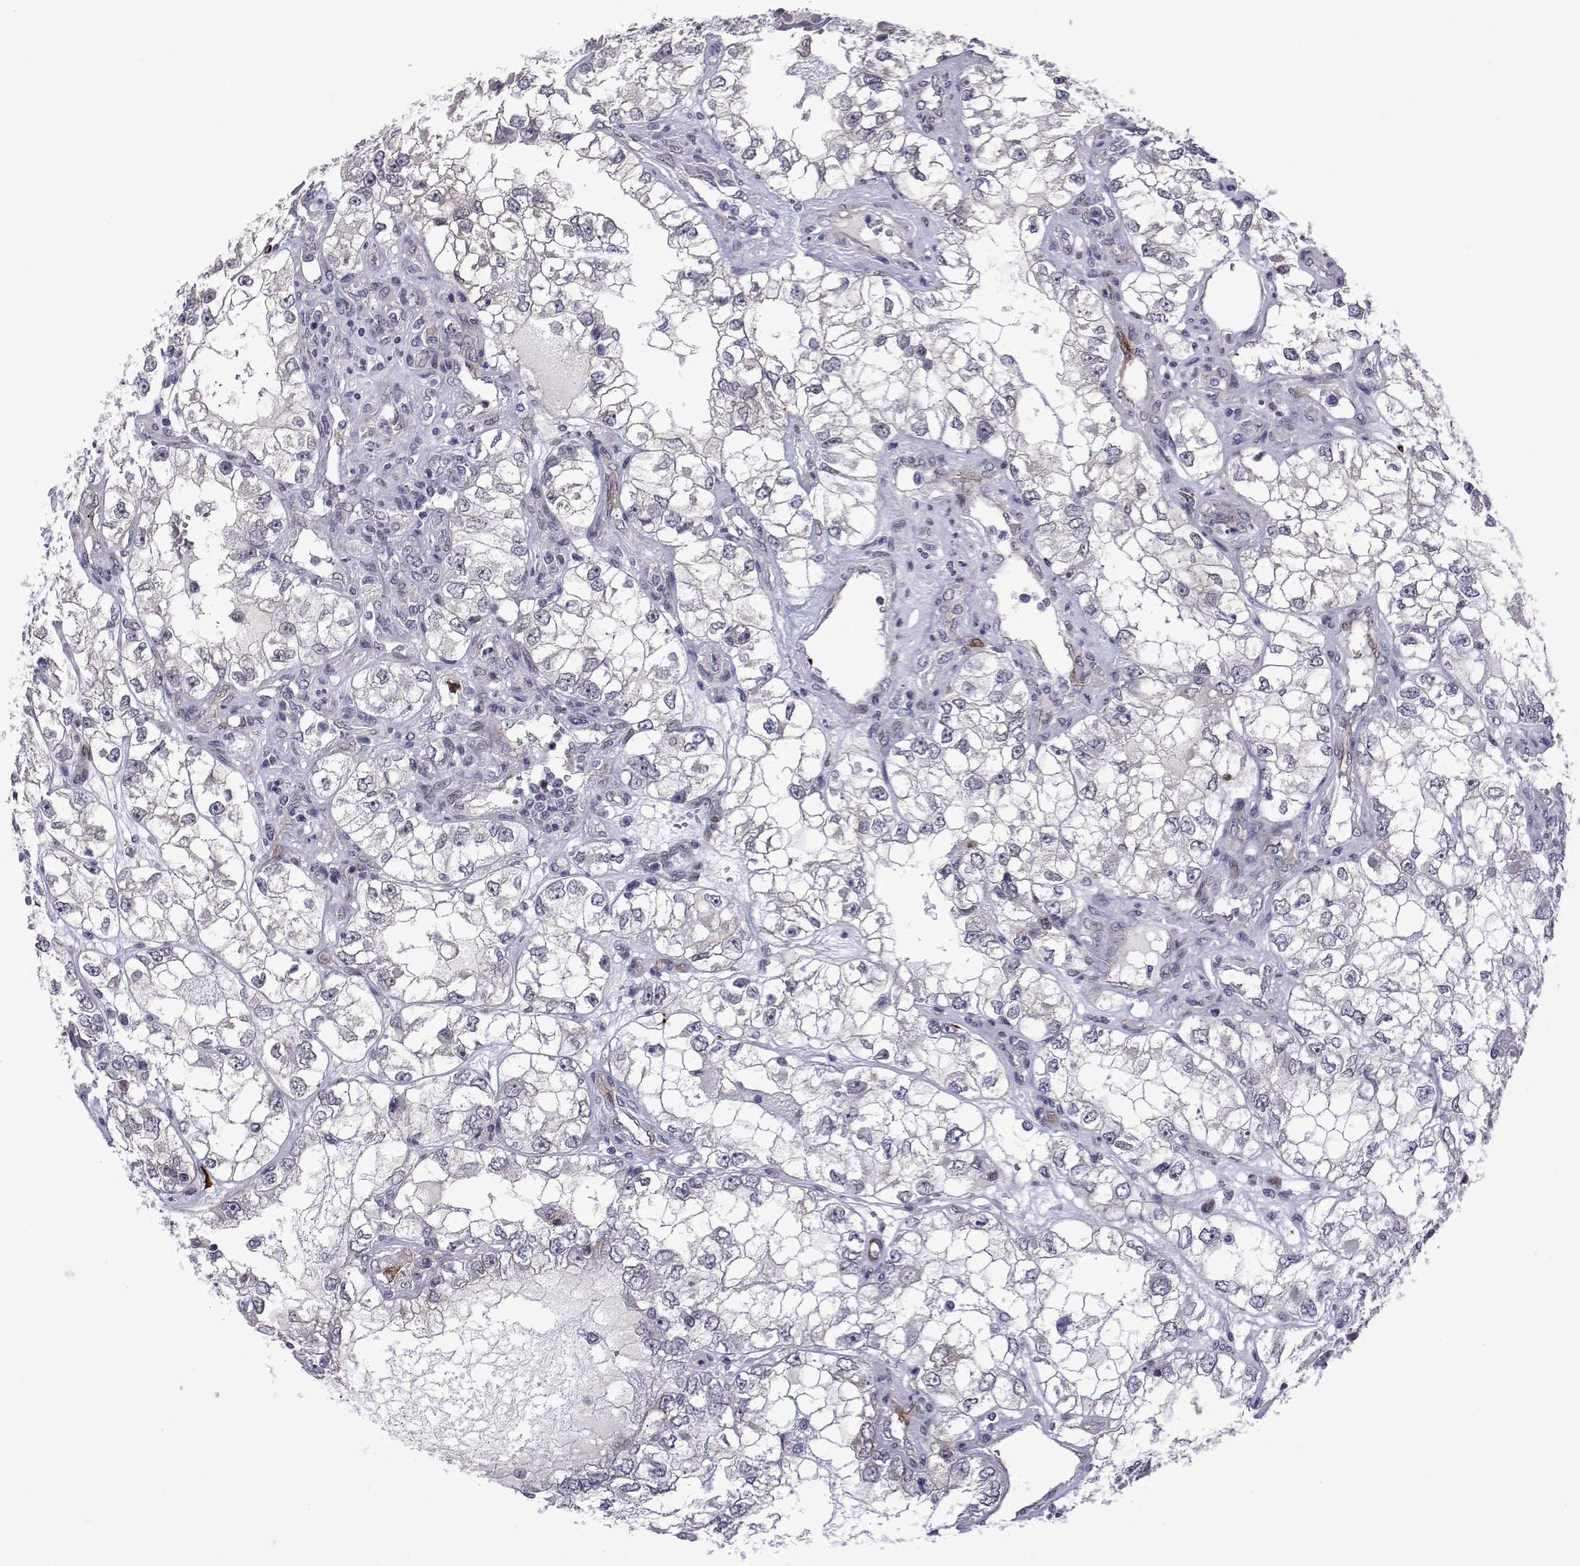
{"staining": {"intensity": "negative", "quantity": "none", "location": "none"}, "tissue": "renal cancer", "cell_type": "Tumor cells", "image_type": "cancer", "snomed": [{"axis": "morphology", "description": "Adenocarcinoma, NOS"}, {"axis": "topography", "description": "Kidney"}], "caption": "The immunohistochemistry micrograph has no significant staining in tumor cells of adenocarcinoma (renal) tissue.", "gene": "EFCAB3", "patient": {"sex": "female", "age": 59}}